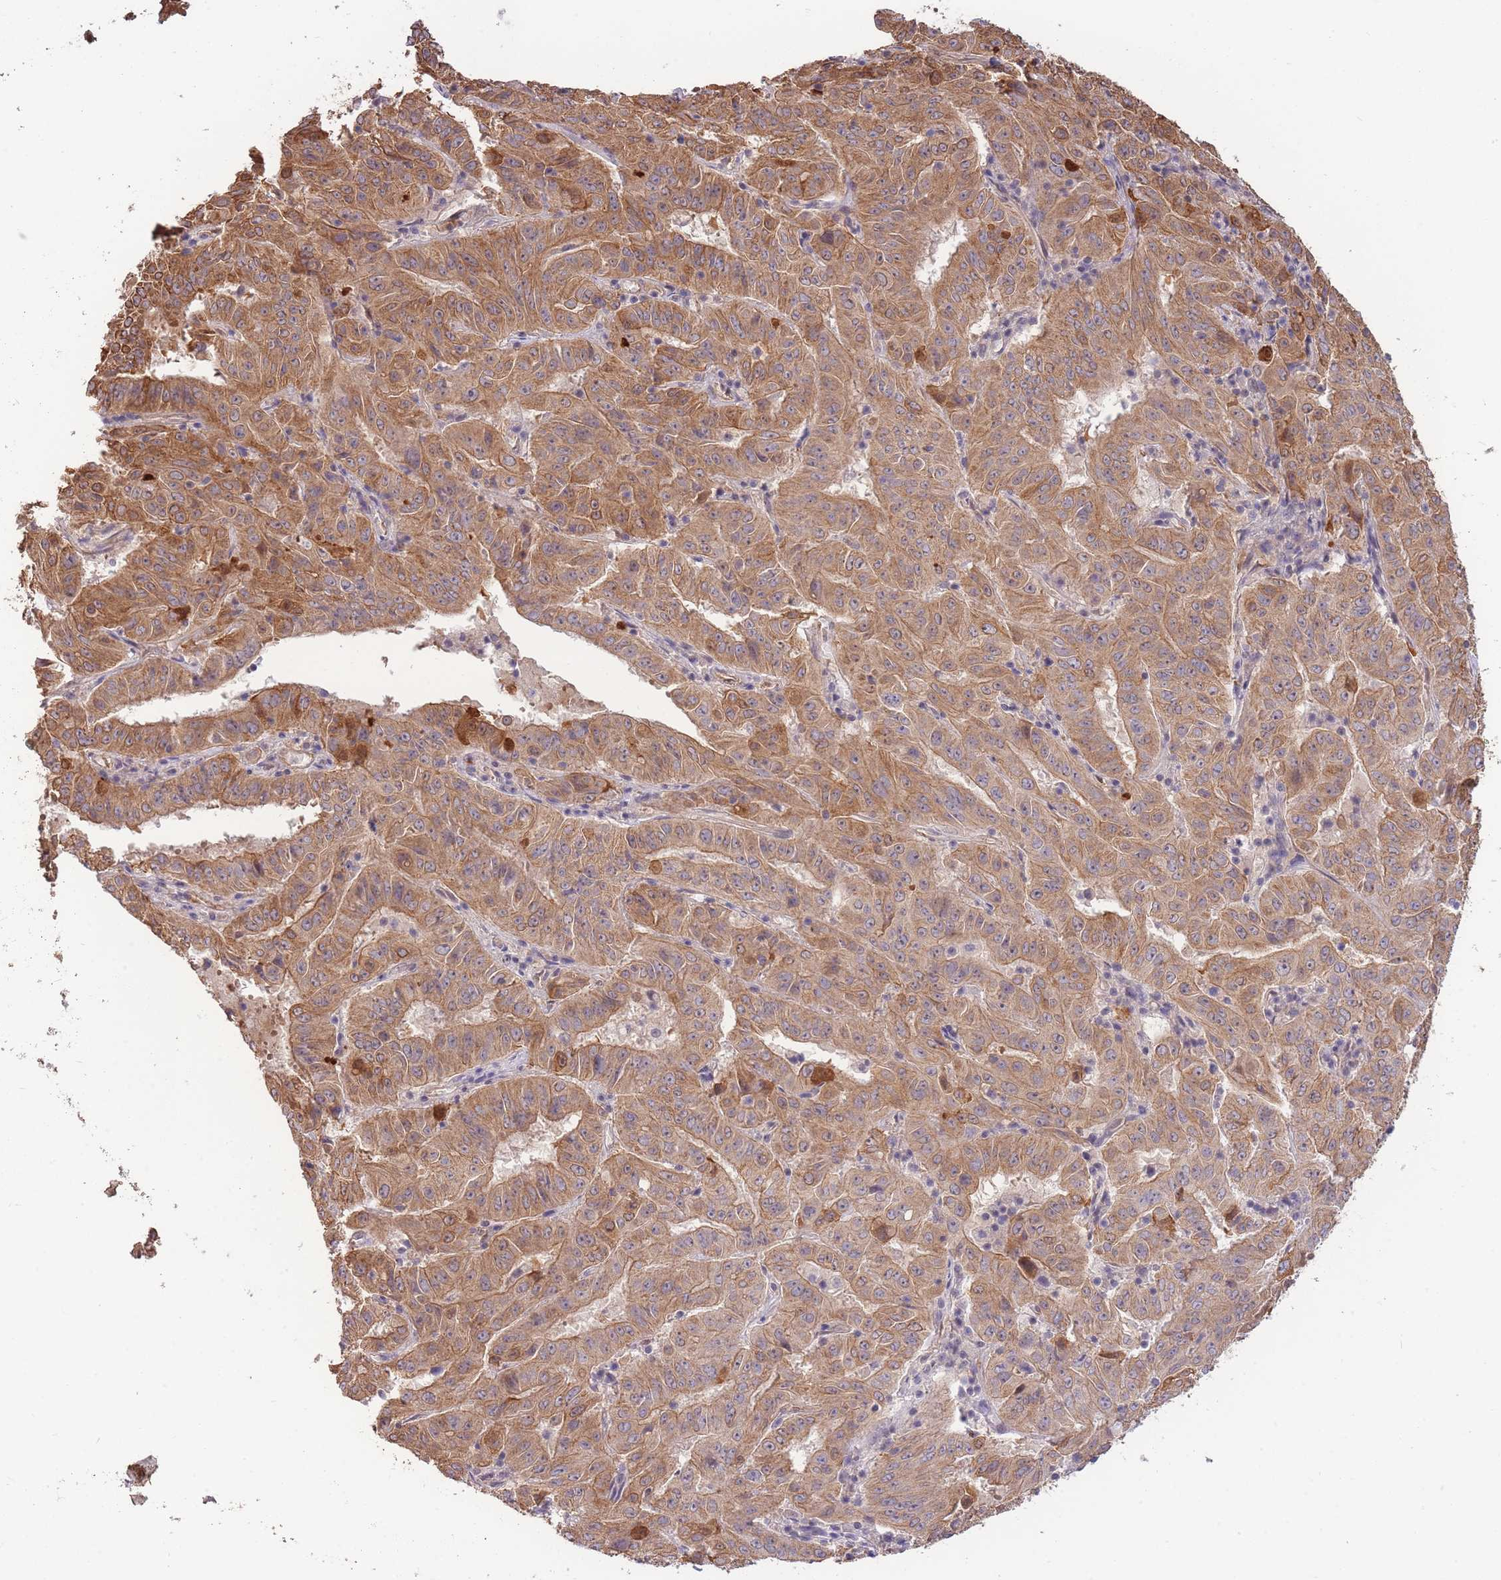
{"staining": {"intensity": "moderate", "quantity": ">75%", "location": "cytoplasmic/membranous"}, "tissue": "pancreatic cancer", "cell_type": "Tumor cells", "image_type": "cancer", "snomed": [{"axis": "morphology", "description": "Adenocarcinoma, NOS"}, {"axis": "topography", "description": "Pancreas"}], "caption": "Pancreatic cancer was stained to show a protein in brown. There is medium levels of moderate cytoplasmic/membranous staining in approximately >75% of tumor cells.", "gene": "SMC6", "patient": {"sex": "male", "age": 63}}